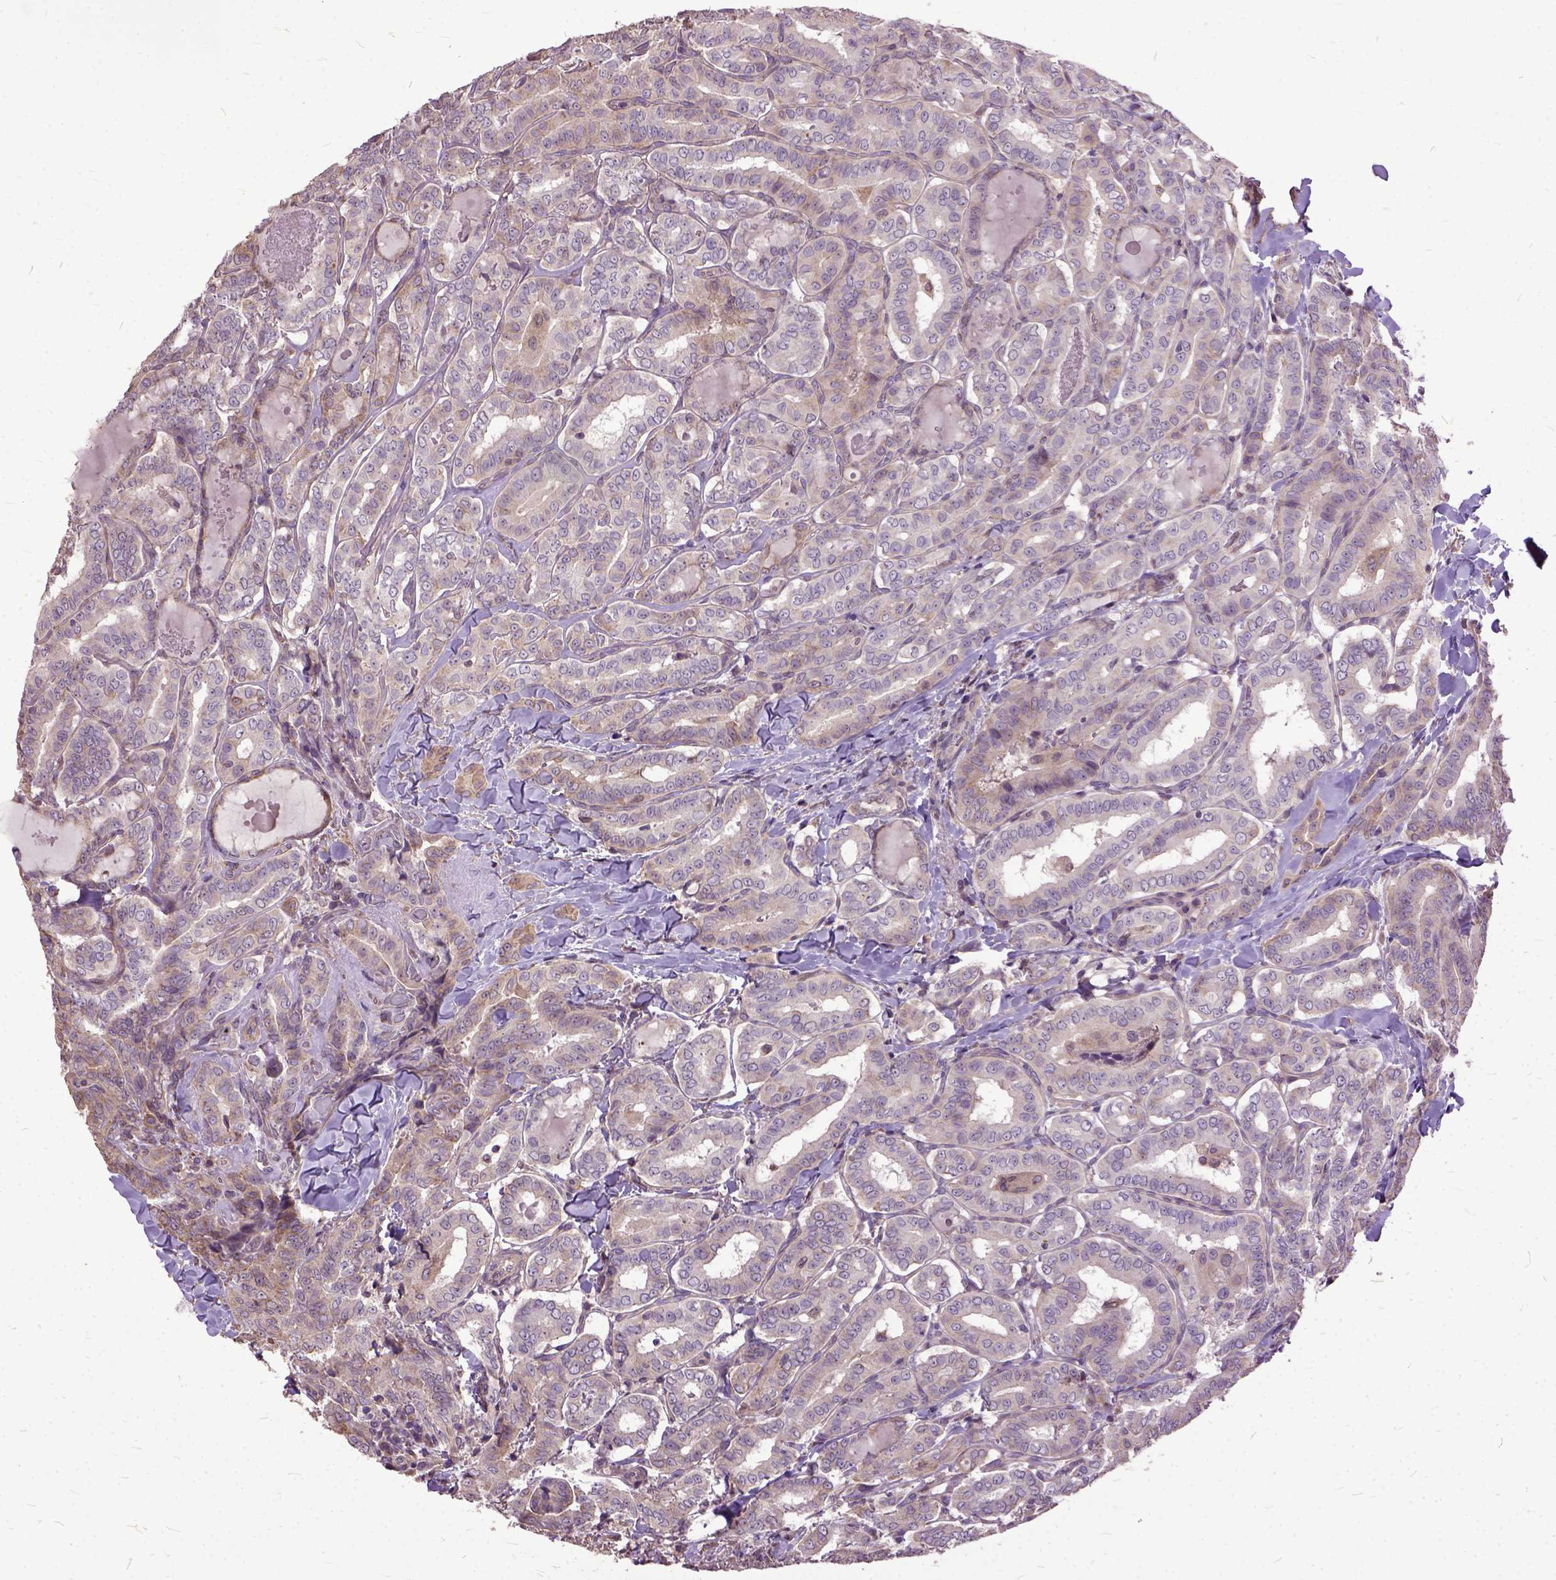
{"staining": {"intensity": "weak", "quantity": "25%-75%", "location": "cytoplasmic/membranous"}, "tissue": "thyroid cancer", "cell_type": "Tumor cells", "image_type": "cancer", "snomed": [{"axis": "morphology", "description": "Papillary adenocarcinoma, NOS"}, {"axis": "morphology", "description": "Papillary adenoma metastatic"}, {"axis": "topography", "description": "Thyroid gland"}], "caption": "Protein staining of thyroid cancer (papillary adenocarcinoma) tissue reveals weak cytoplasmic/membranous expression in about 25%-75% of tumor cells. (DAB (3,3'-diaminobenzidine) IHC, brown staining for protein, blue staining for nuclei).", "gene": "AREG", "patient": {"sex": "female", "age": 50}}